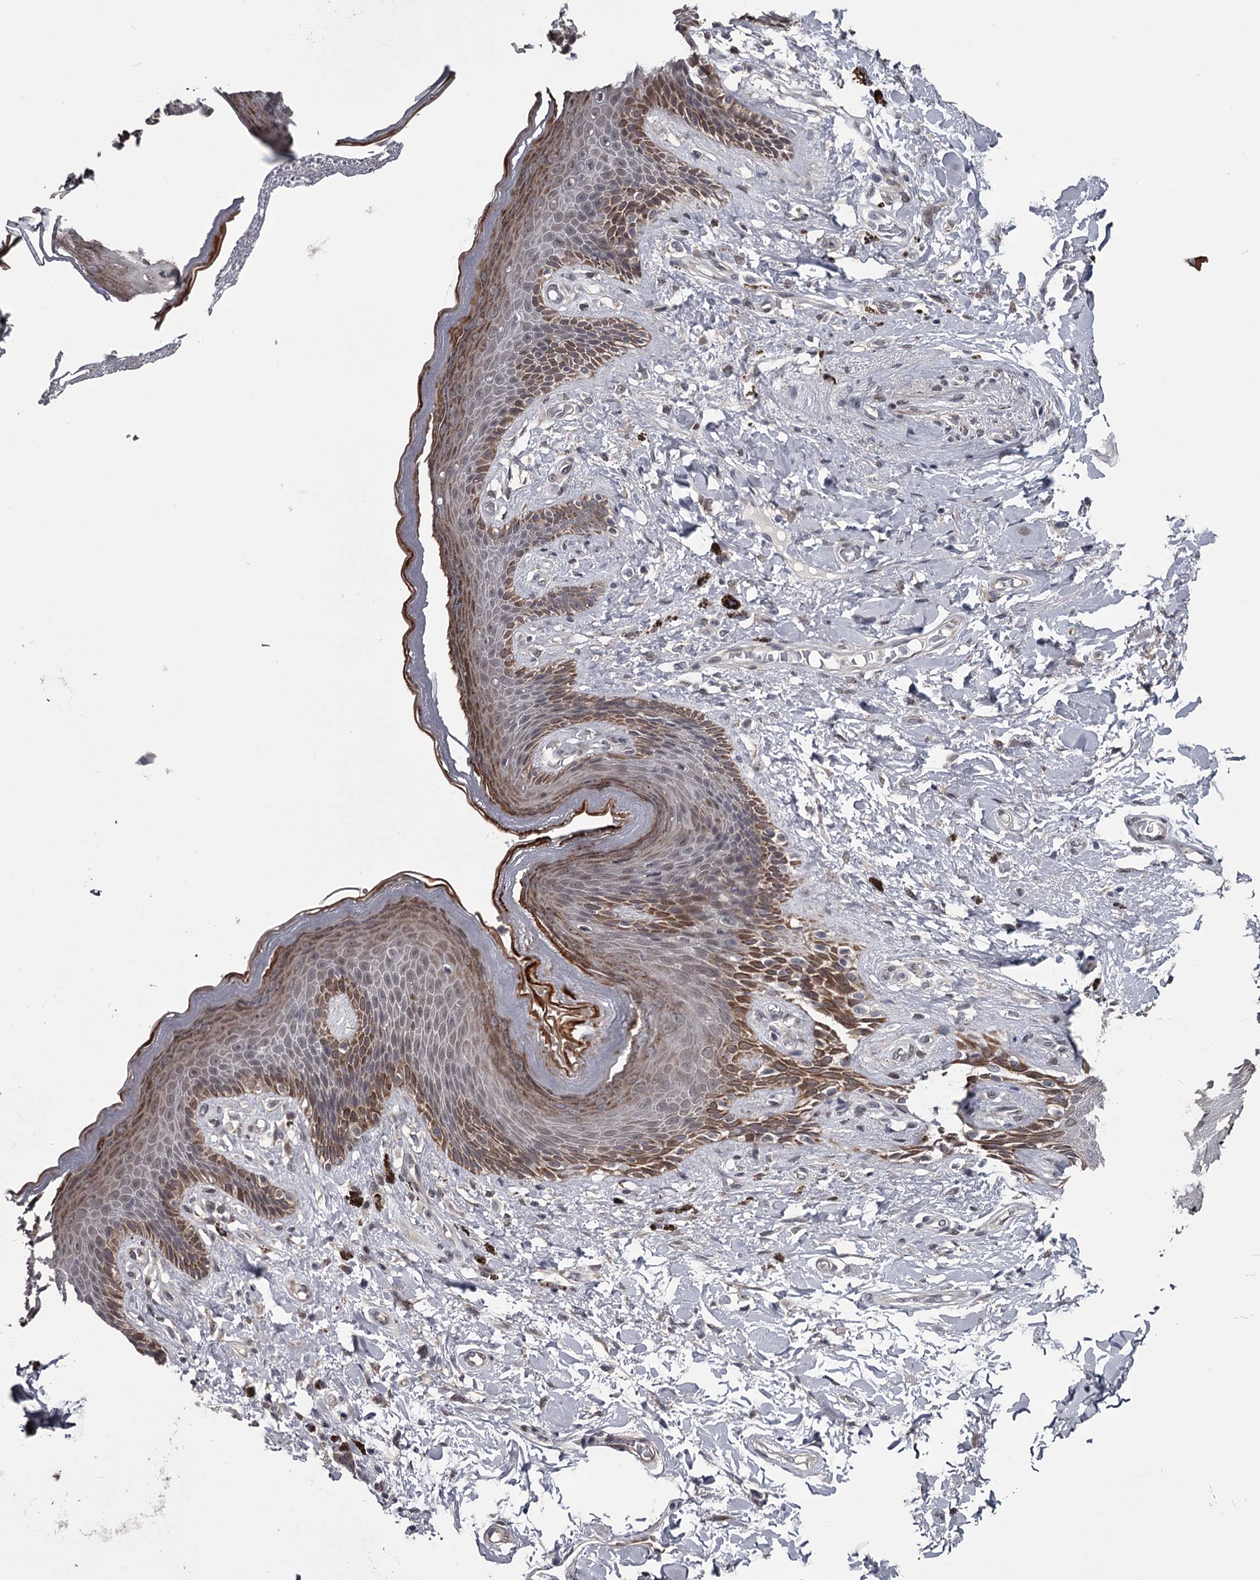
{"staining": {"intensity": "moderate", "quantity": ">75%", "location": "cytoplasmic/membranous"}, "tissue": "skin", "cell_type": "Epidermal cells", "image_type": "normal", "snomed": [{"axis": "morphology", "description": "Normal tissue, NOS"}, {"axis": "topography", "description": "Anal"}], "caption": "Immunohistochemistry (DAB (3,3'-diaminobenzidine)) staining of benign skin displays moderate cytoplasmic/membranous protein expression in approximately >75% of epidermal cells.", "gene": "PRPF40B", "patient": {"sex": "female", "age": 78}}